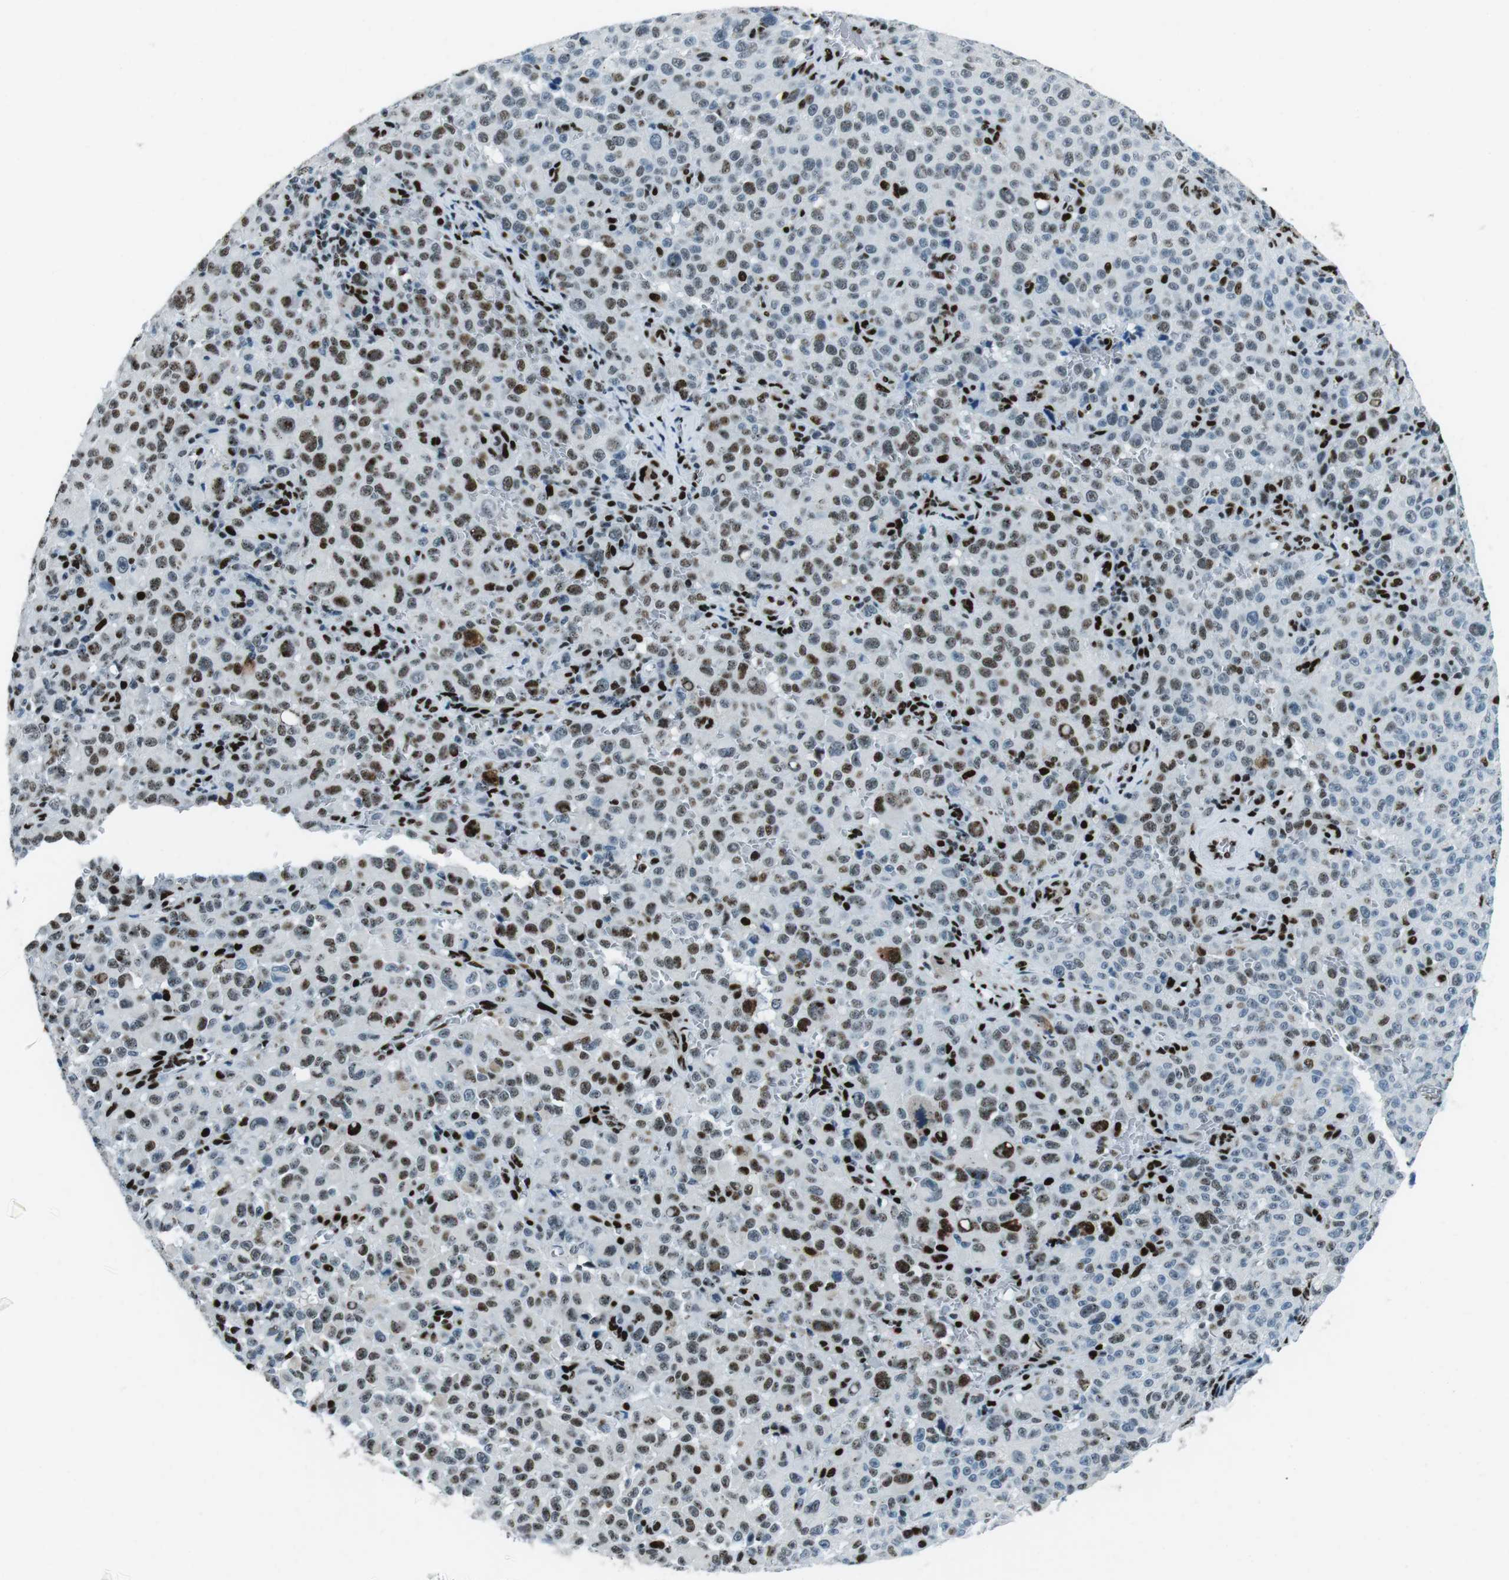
{"staining": {"intensity": "moderate", "quantity": "25%-75%", "location": "nuclear"}, "tissue": "melanoma", "cell_type": "Tumor cells", "image_type": "cancer", "snomed": [{"axis": "morphology", "description": "Malignant melanoma, NOS"}, {"axis": "topography", "description": "Skin"}], "caption": "This micrograph shows immunohistochemistry staining of human melanoma, with medium moderate nuclear positivity in approximately 25%-75% of tumor cells.", "gene": "PML", "patient": {"sex": "female", "age": 82}}